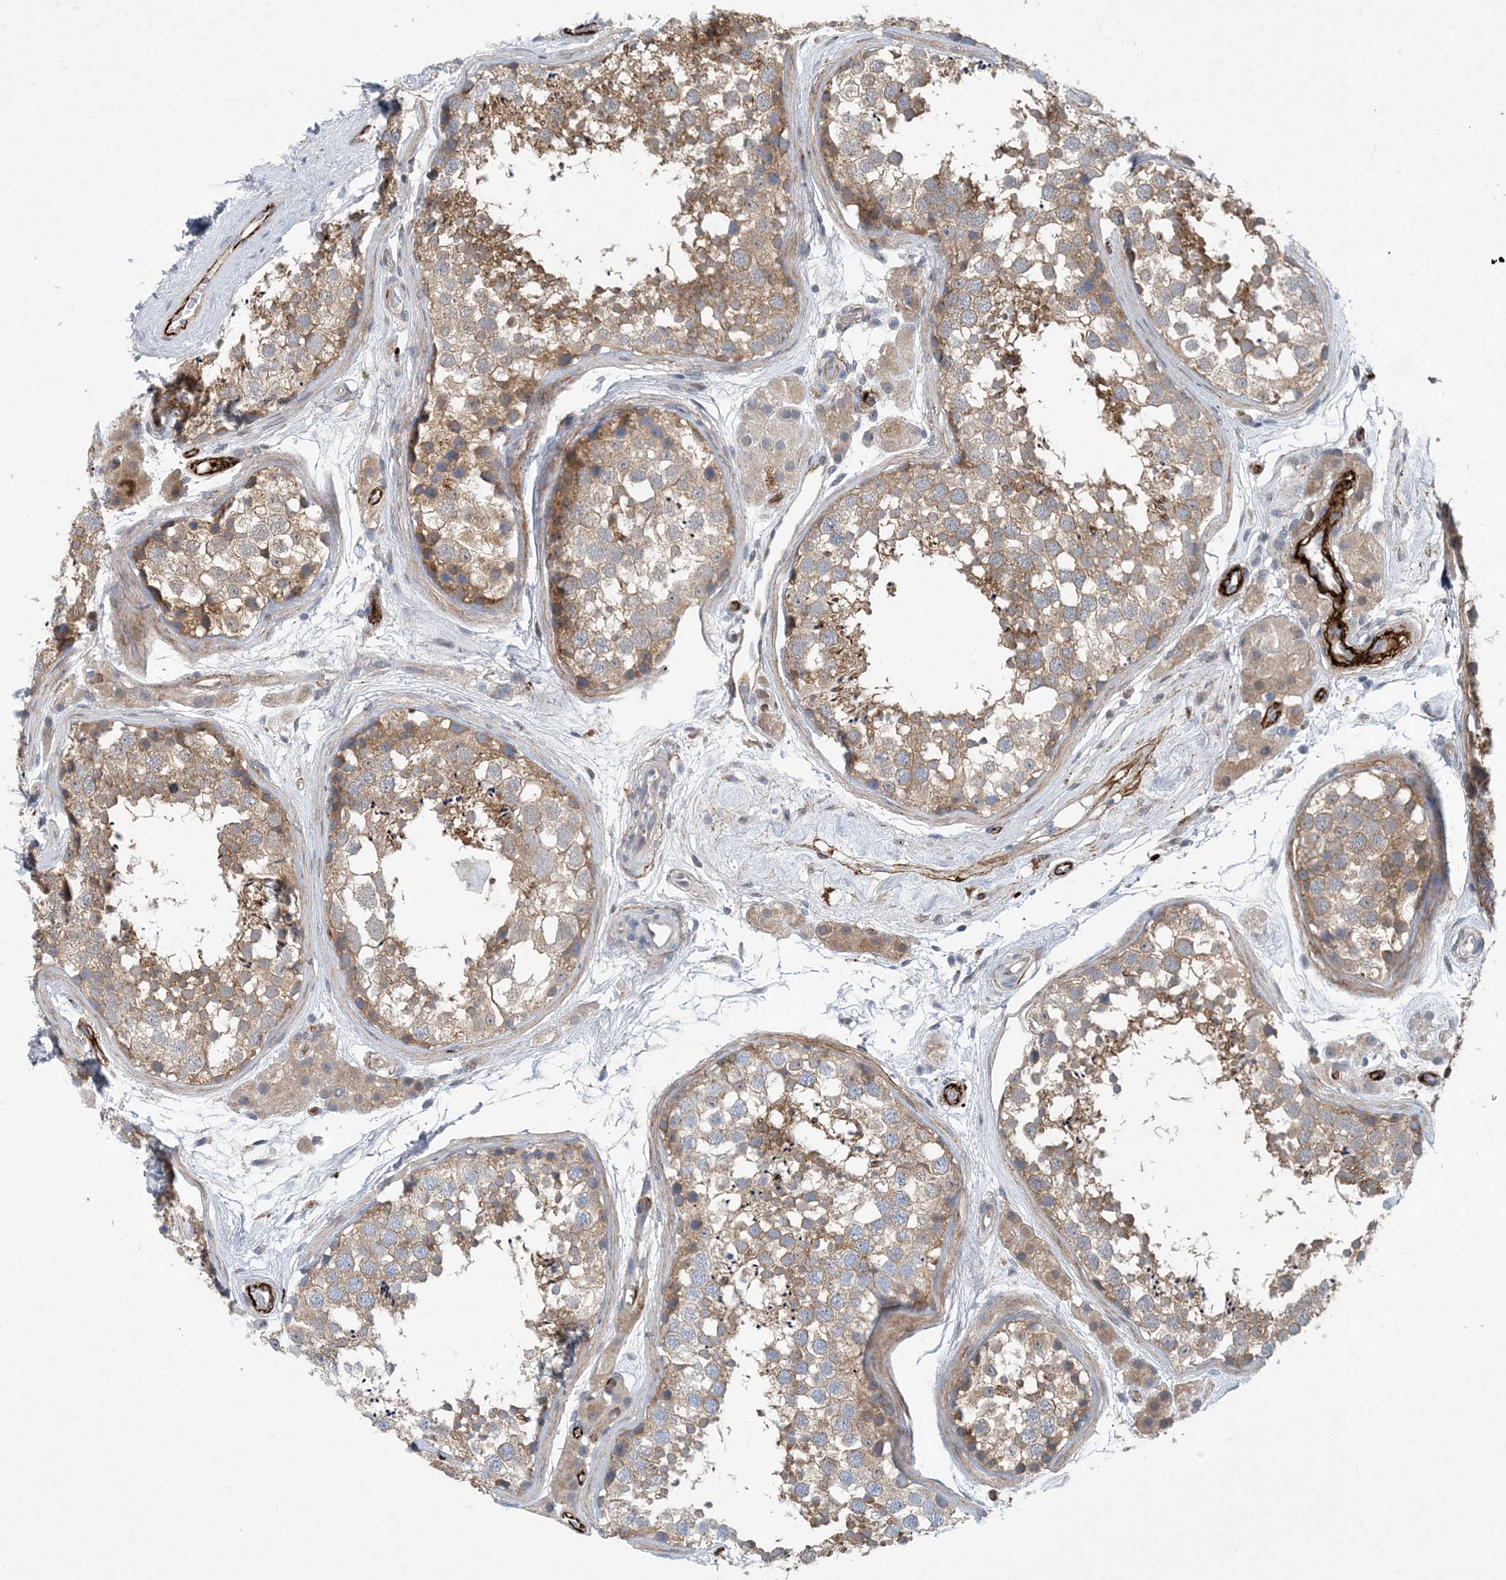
{"staining": {"intensity": "moderate", "quantity": ">75%", "location": "cytoplasmic/membranous"}, "tissue": "testis", "cell_type": "Cells in seminiferous ducts", "image_type": "normal", "snomed": [{"axis": "morphology", "description": "Normal tissue, NOS"}, {"axis": "topography", "description": "Testis"}], "caption": "A brown stain labels moderate cytoplasmic/membranous positivity of a protein in cells in seminiferous ducts of unremarkable testis.", "gene": "HIKESHI", "patient": {"sex": "male", "age": 56}}